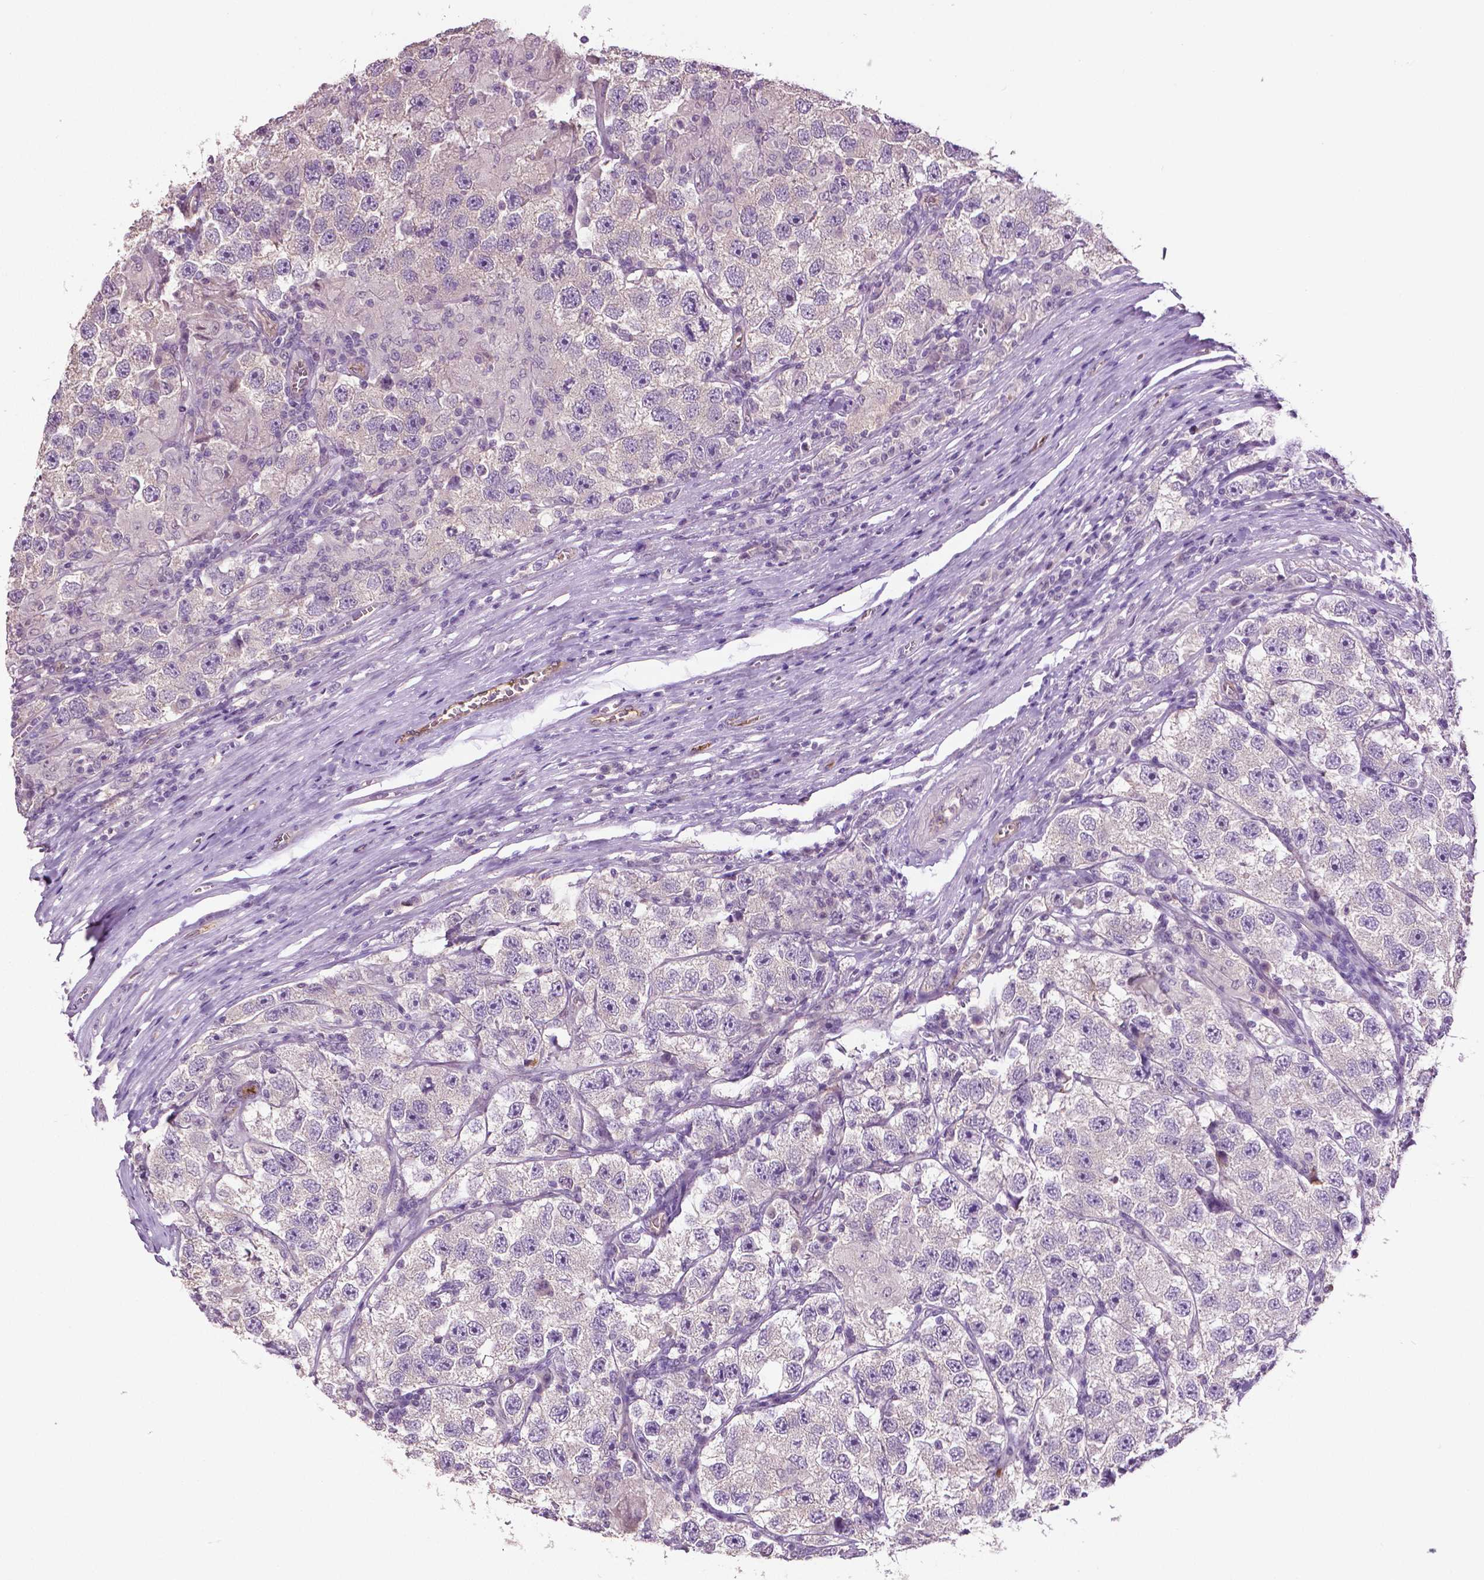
{"staining": {"intensity": "negative", "quantity": "none", "location": "none"}, "tissue": "testis cancer", "cell_type": "Tumor cells", "image_type": "cancer", "snomed": [{"axis": "morphology", "description": "Seminoma, NOS"}, {"axis": "topography", "description": "Testis"}], "caption": "Tumor cells show no significant positivity in testis cancer (seminoma).", "gene": "PTPN5", "patient": {"sex": "male", "age": 26}}